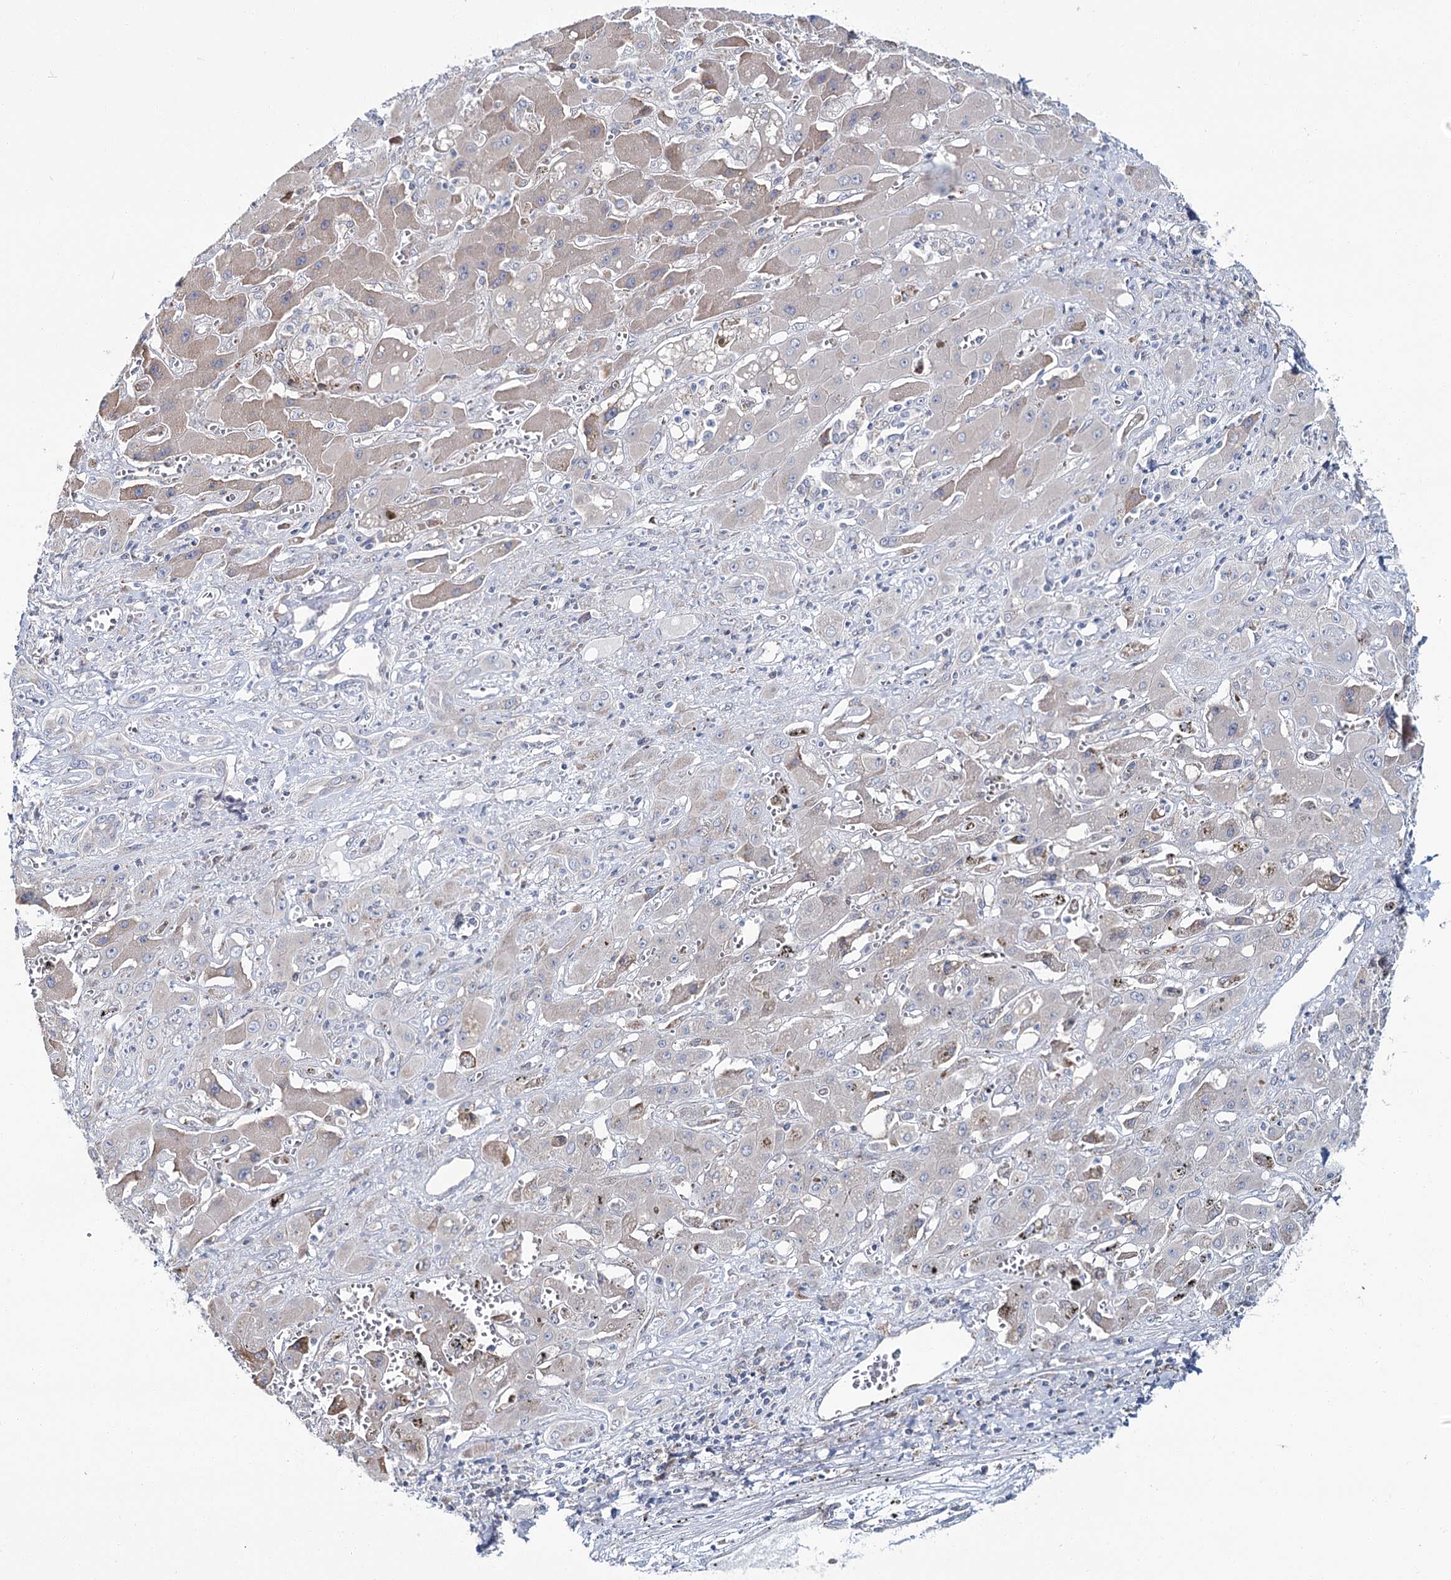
{"staining": {"intensity": "weak", "quantity": "25%-75%", "location": "cytoplasmic/membranous"}, "tissue": "liver cancer", "cell_type": "Tumor cells", "image_type": "cancer", "snomed": [{"axis": "morphology", "description": "Cholangiocarcinoma"}, {"axis": "topography", "description": "Liver"}], "caption": "Immunohistochemical staining of cholangiocarcinoma (liver) reveals low levels of weak cytoplasmic/membranous positivity in about 25%-75% of tumor cells.", "gene": "CPLANE1", "patient": {"sex": "male", "age": 67}}